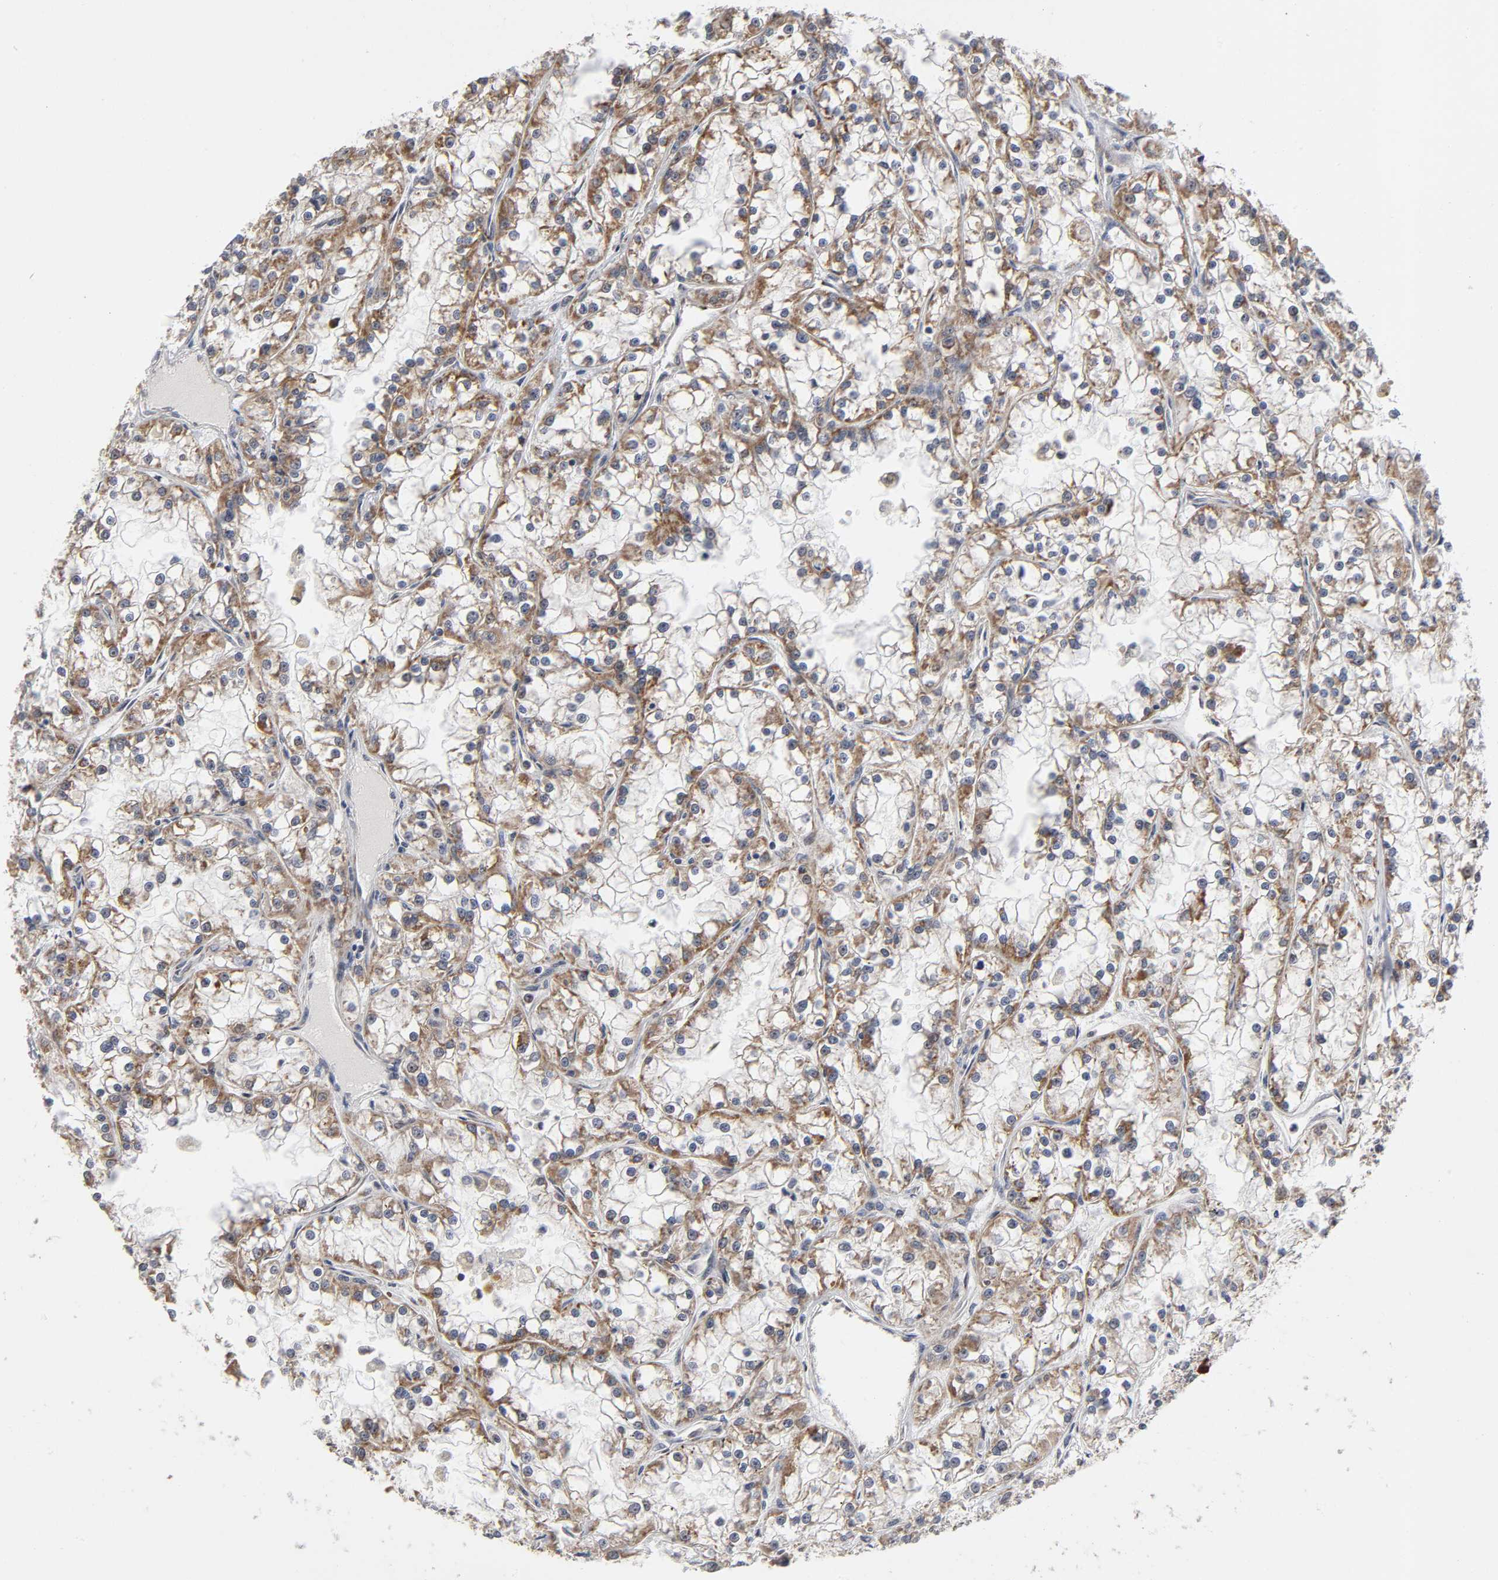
{"staining": {"intensity": "moderate", "quantity": ">75%", "location": "cytoplasmic/membranous"}, "tissue": "renal cancer", "cell_type": "Tumor cells", "image_type": "cancer", "snomed": [{"axis": "morphology", "description": "Adenocarcinoma, NOS"}, {"axis": "topography", "description": "Kidney"}], "caption": "Renal adenocarcinoma stained for a protein (brown) shows moderate cytoplasmic/membranous positive positivity in about >75% of tumor cells.", "gene": "SLC30A9", "patient": {"sex": "female", "age": 52}}